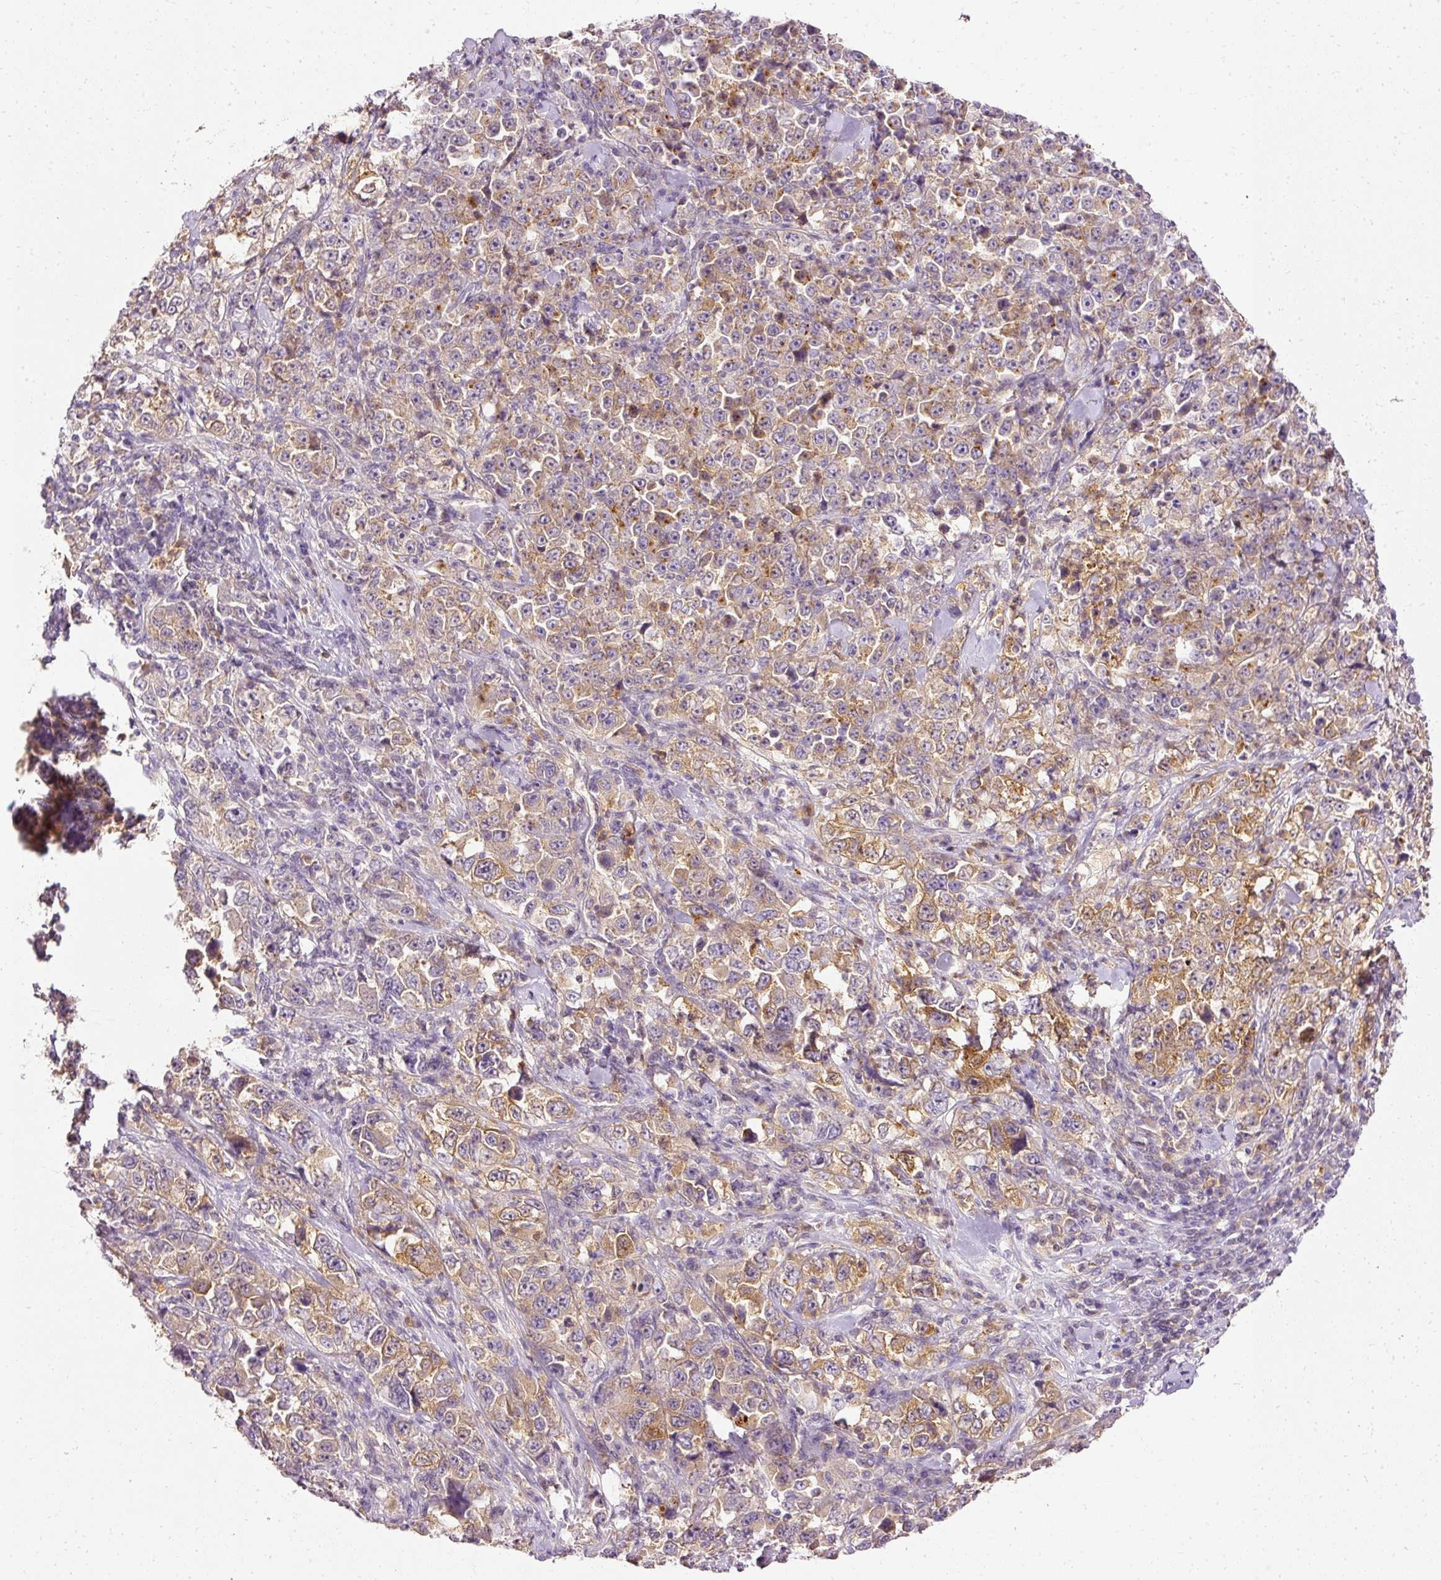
{"staining": {"intensity": "moderate", "quantity": "25%-75%", "location": "cytoplasmic/membranous"}, "tissue": "stomach cancer", "cell_type": "Tumor cells", "image_type": "cancer", "snomed": [{"axis": "morphology", "description": "Normal tissue, NOS"}, {"axis": "morphology", "description": "Adenocarcinoma, NOS"}, {"axis": "topography", "description": "Stomach, upper"}, {"axis": "topography", "description": "Stomach"}], "caption": "IHC of human stomach cancer reveals medium levels of moderate cytoplasmic/membranous staining in about 25%-75% of tumor cells.", "gene": "ARMH3", "patient": {"sex": "male", "age": 59}}